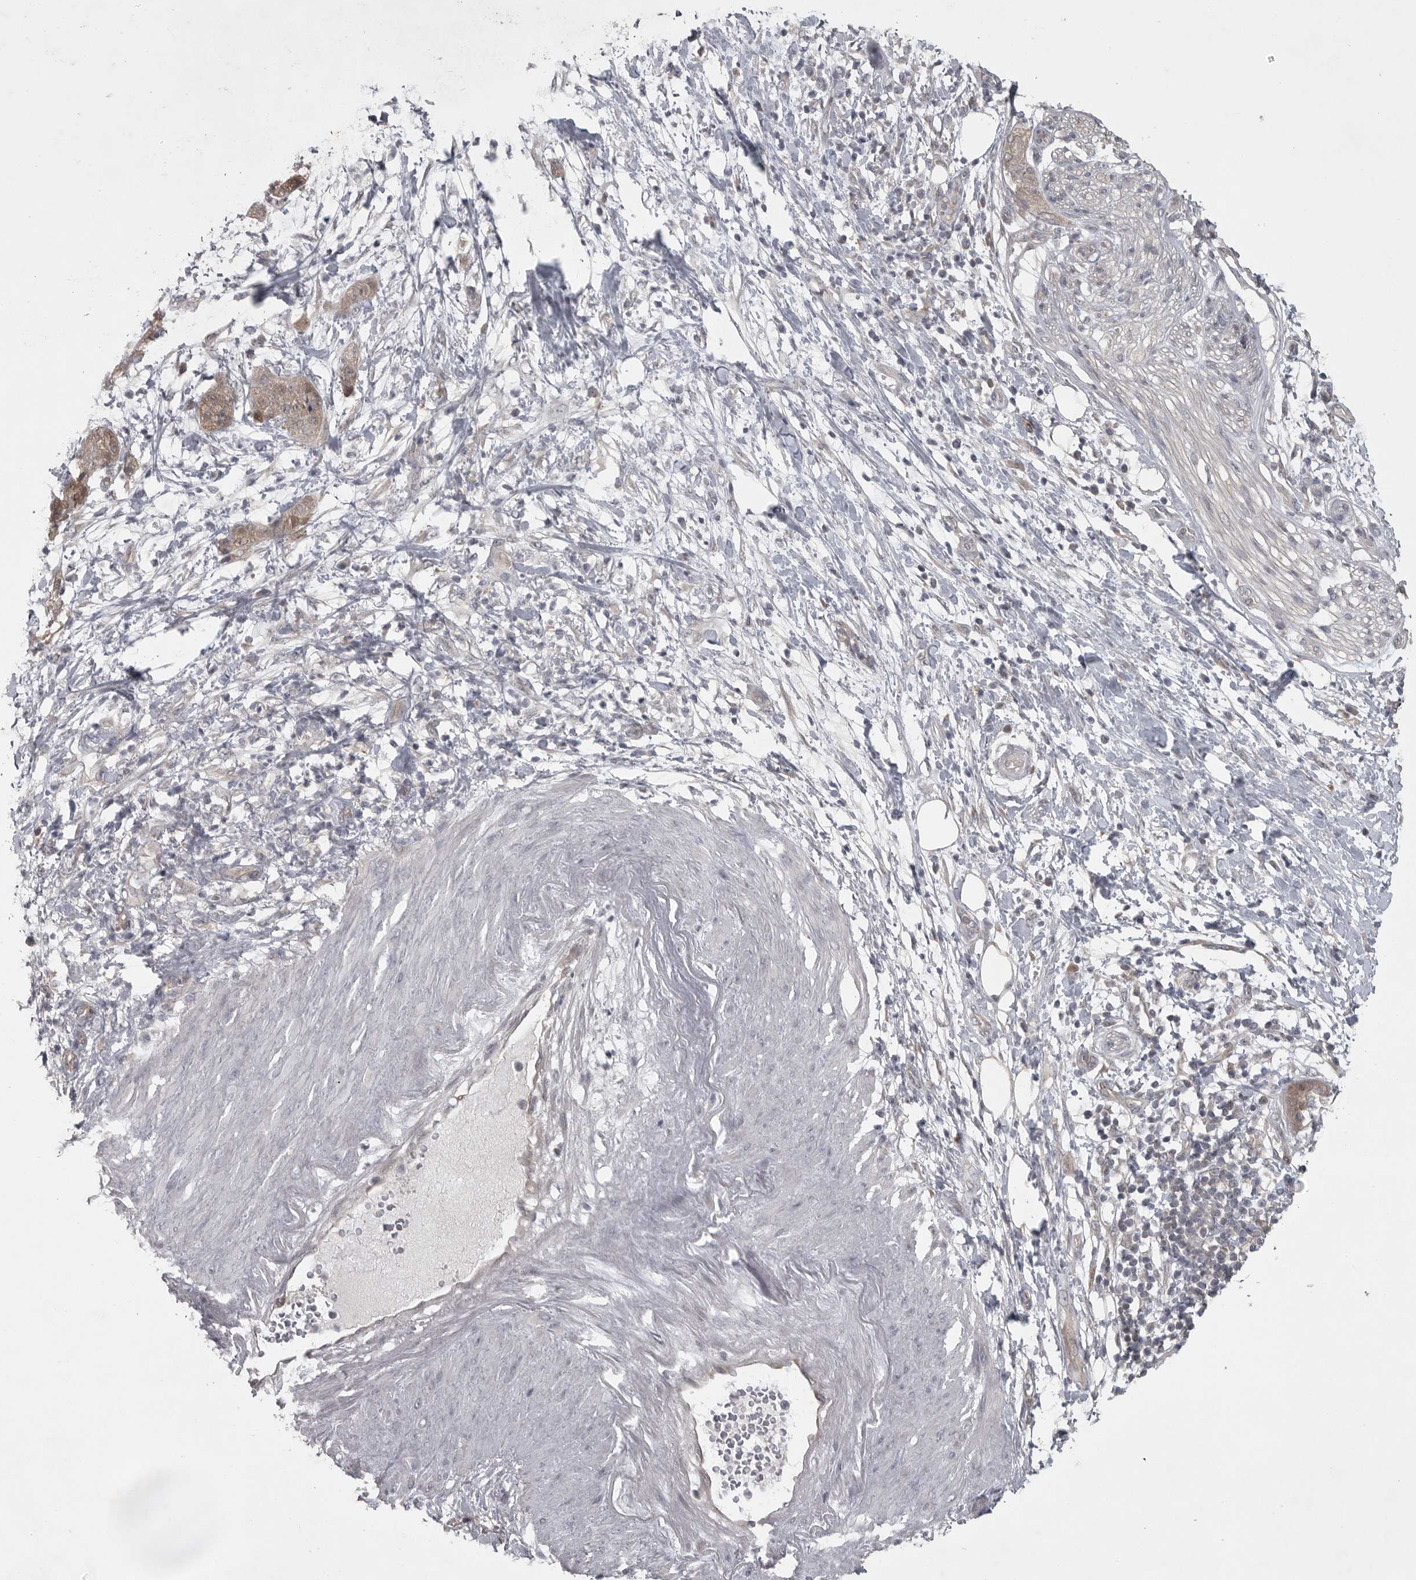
{"staining": {"intensity": "weak", "quantity": ">75%", "location": "cytoplasmic/membranous"}, "tissue": "pancreatic cancer", "cell_type": "Tumor cells", "image_type": "cancer", "snomed": [{"axis": "morphology", "description": "Adenocarcinoma, NOS"}, {"axis": "topography", "description": "Pancreas"}], "caption": "Immunohistochemistry (DAB) staining of pancreatic cancer exhibits weak cytoplasmic/membranous protein expression in approximately >75% of tumor cells.", "gene": "PHF13", "patient": {"sex": "female", "age": 78}}